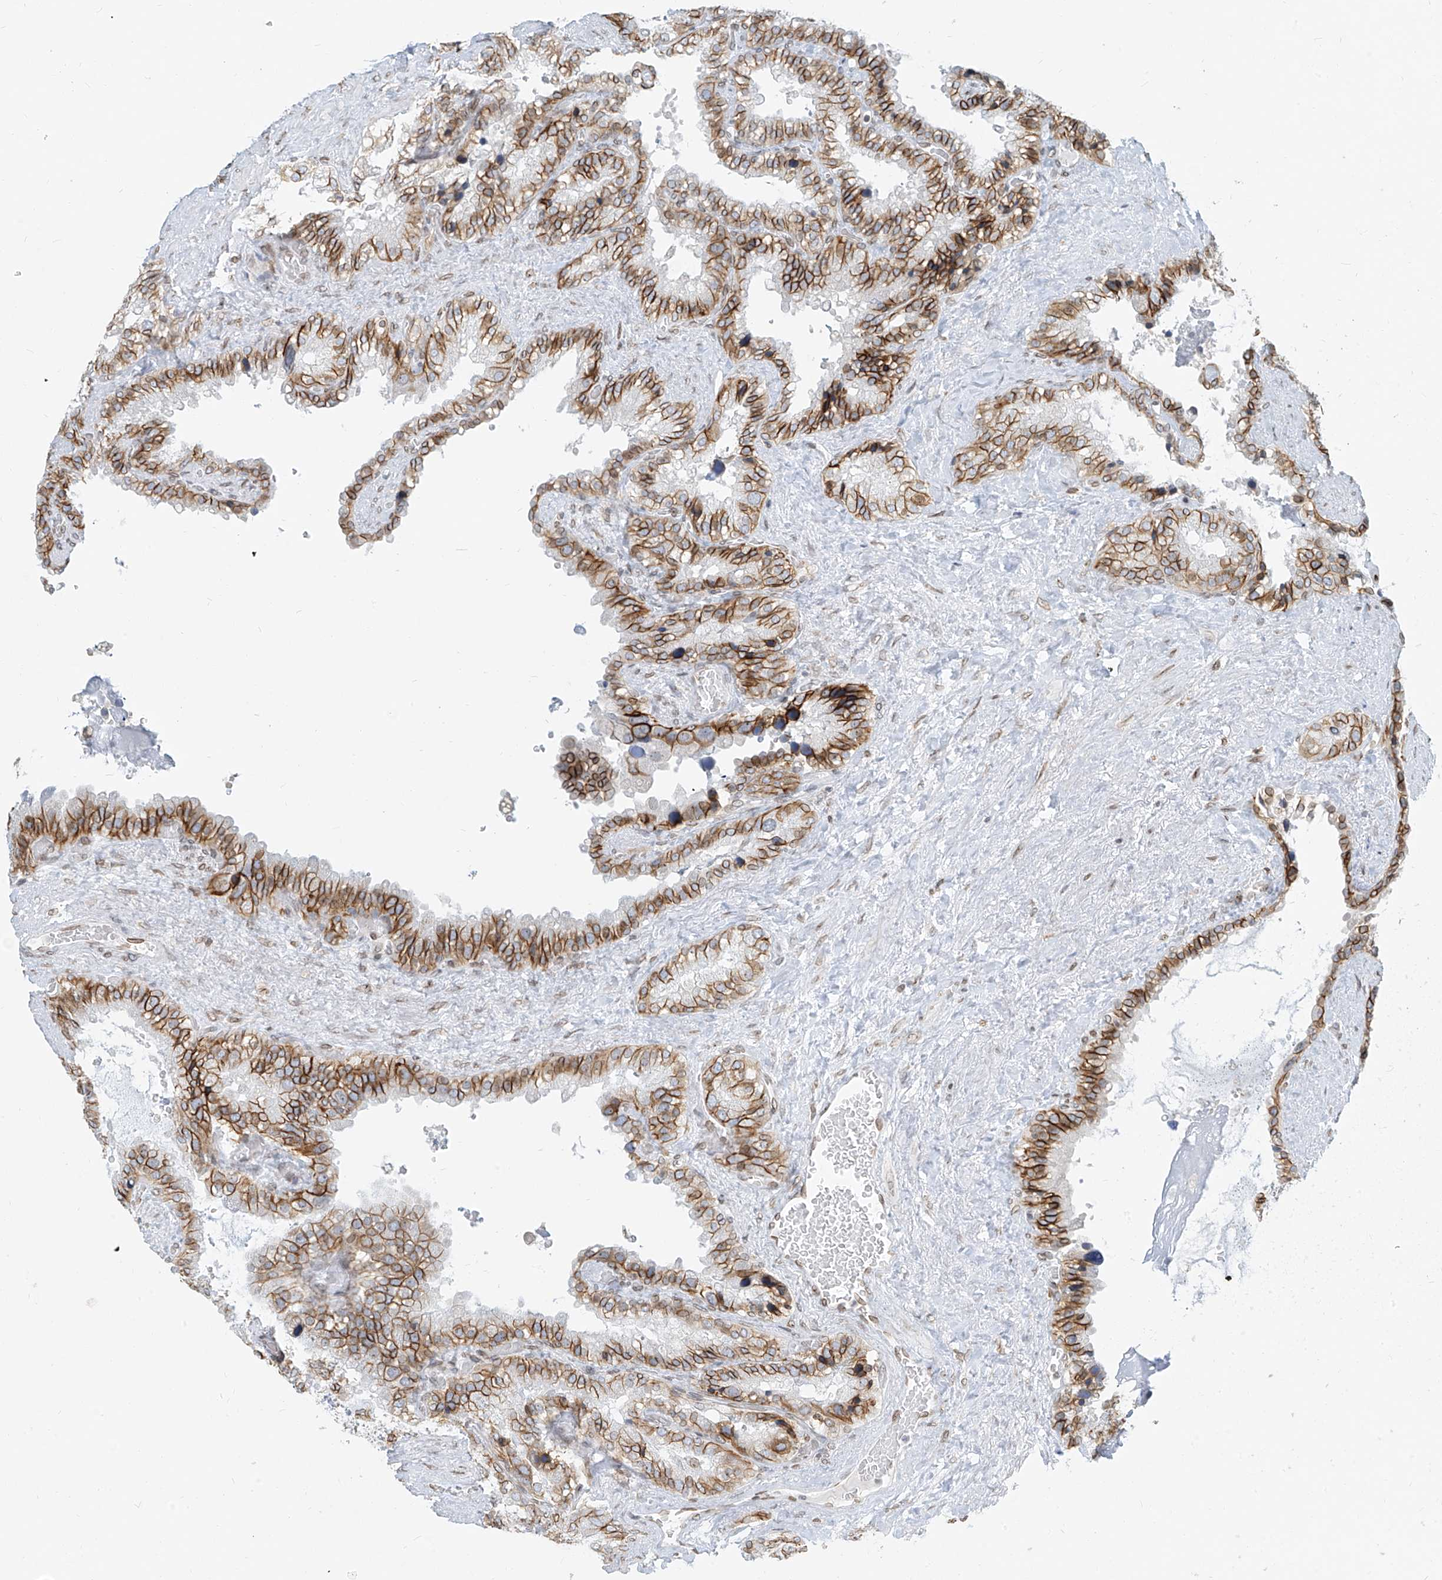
{"staining": {"intensity": "moderate", "quantity": ">75%", "location": "cytoplasmic/membranous"}, "tissue": "seminal vesicle", "cell_type": "Glandular cells", "image_type": "normal", "snomed": [{"axis": "morphology", "description": "Normal tissue, NOS"}, {"axis": "topography", "description": "Prostate"}, {"axis": "topography", "description": "Seminal veicle"}], "caption": "Protein expression analysis of benign human seminal vesicle reveals moderate cytoplasmic/membranous expression in about >75% of glandular cells.", "gene": "SAMD15", "patient": {"sex": "male", "age": 68}}